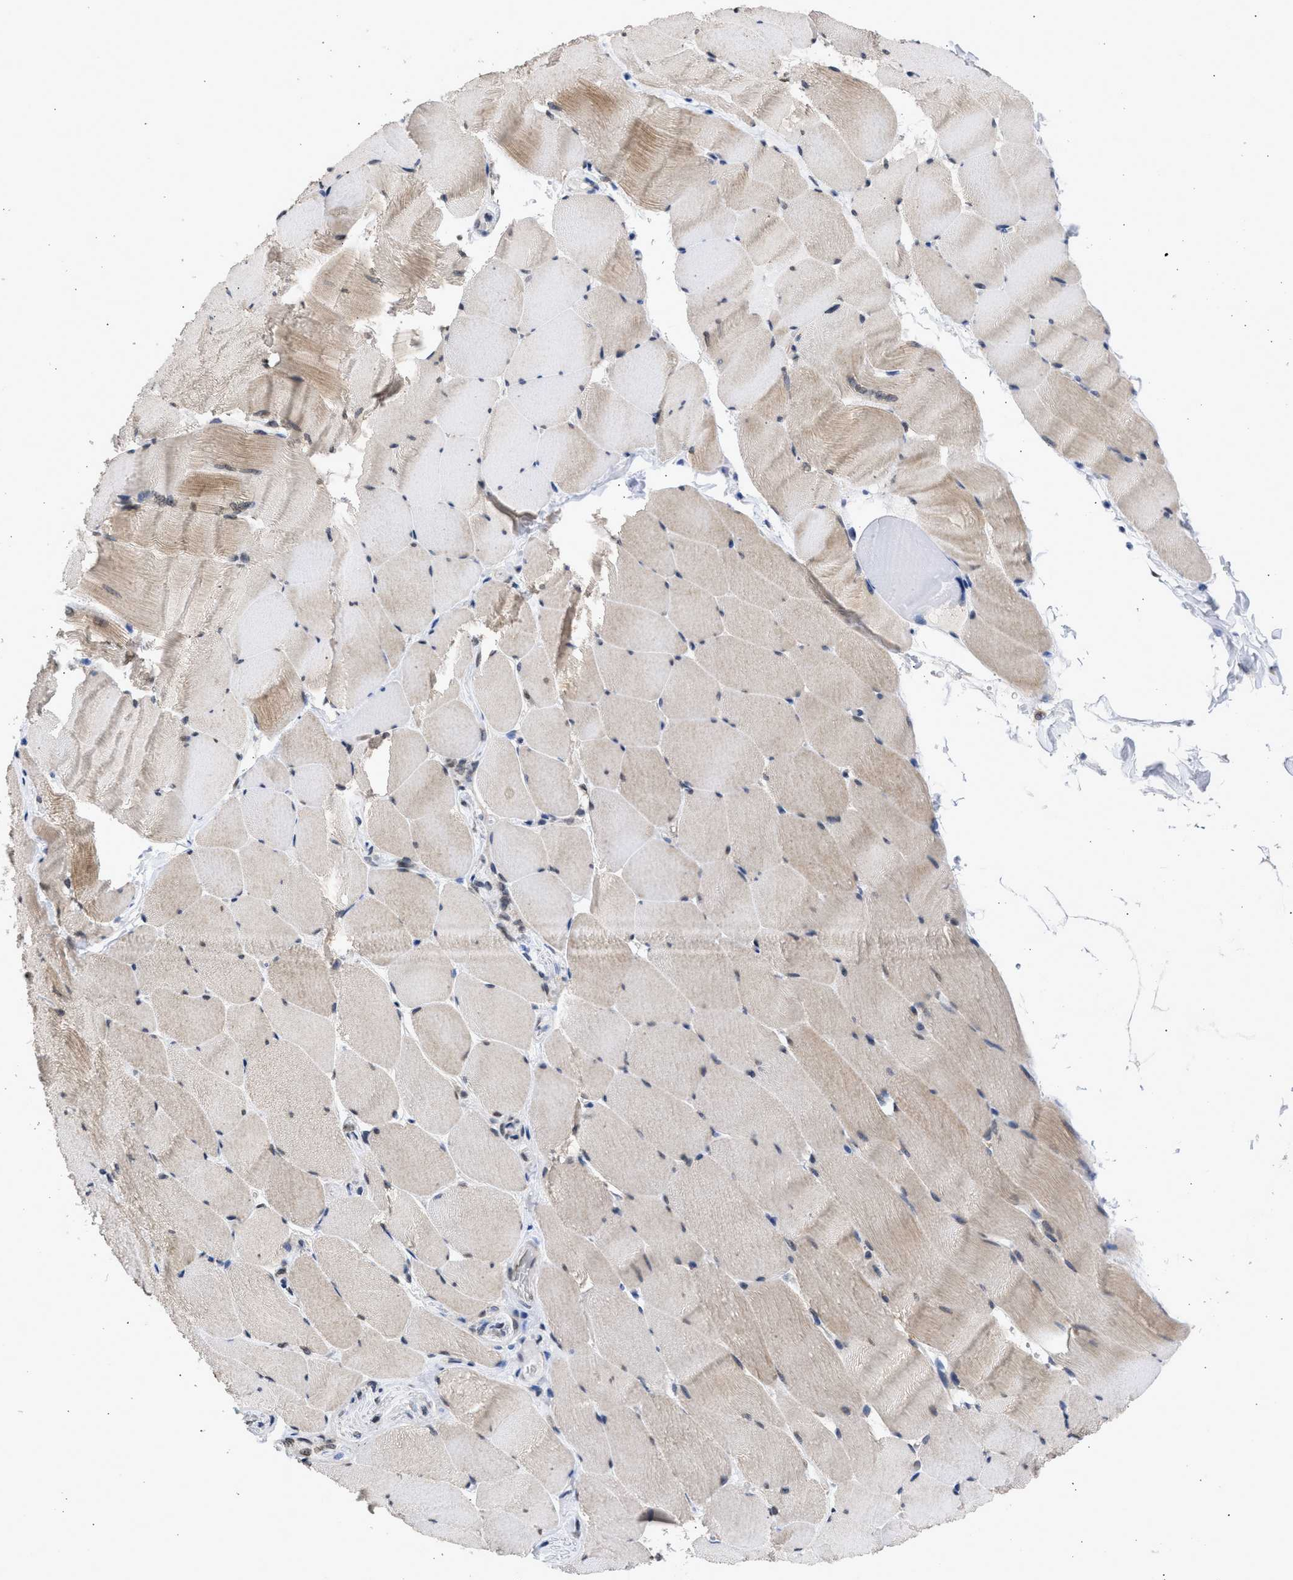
{"staining": {"intensity": "moderate", "quantity": "<25%", "location": "cytoplasmic/membranous"}, "tissue": "skeletal muscle", "cell_type": "Myocytes", "image_type": "normal", "snomed": [{"axis": "morphology", "description": "Normal tissue, NOS"}, {"axis": "topography", "description": "Skeletal muscle"}], "caption": "This histopathology image demonstrates immunohistochemistry (IHC) staining of normal skeletal muscle, with low moderate cytoplasmic/membranous staining in approximately <25% of myocytes.", "gene": "NUP35", "patient": {"sex": "male", "age": 62}}